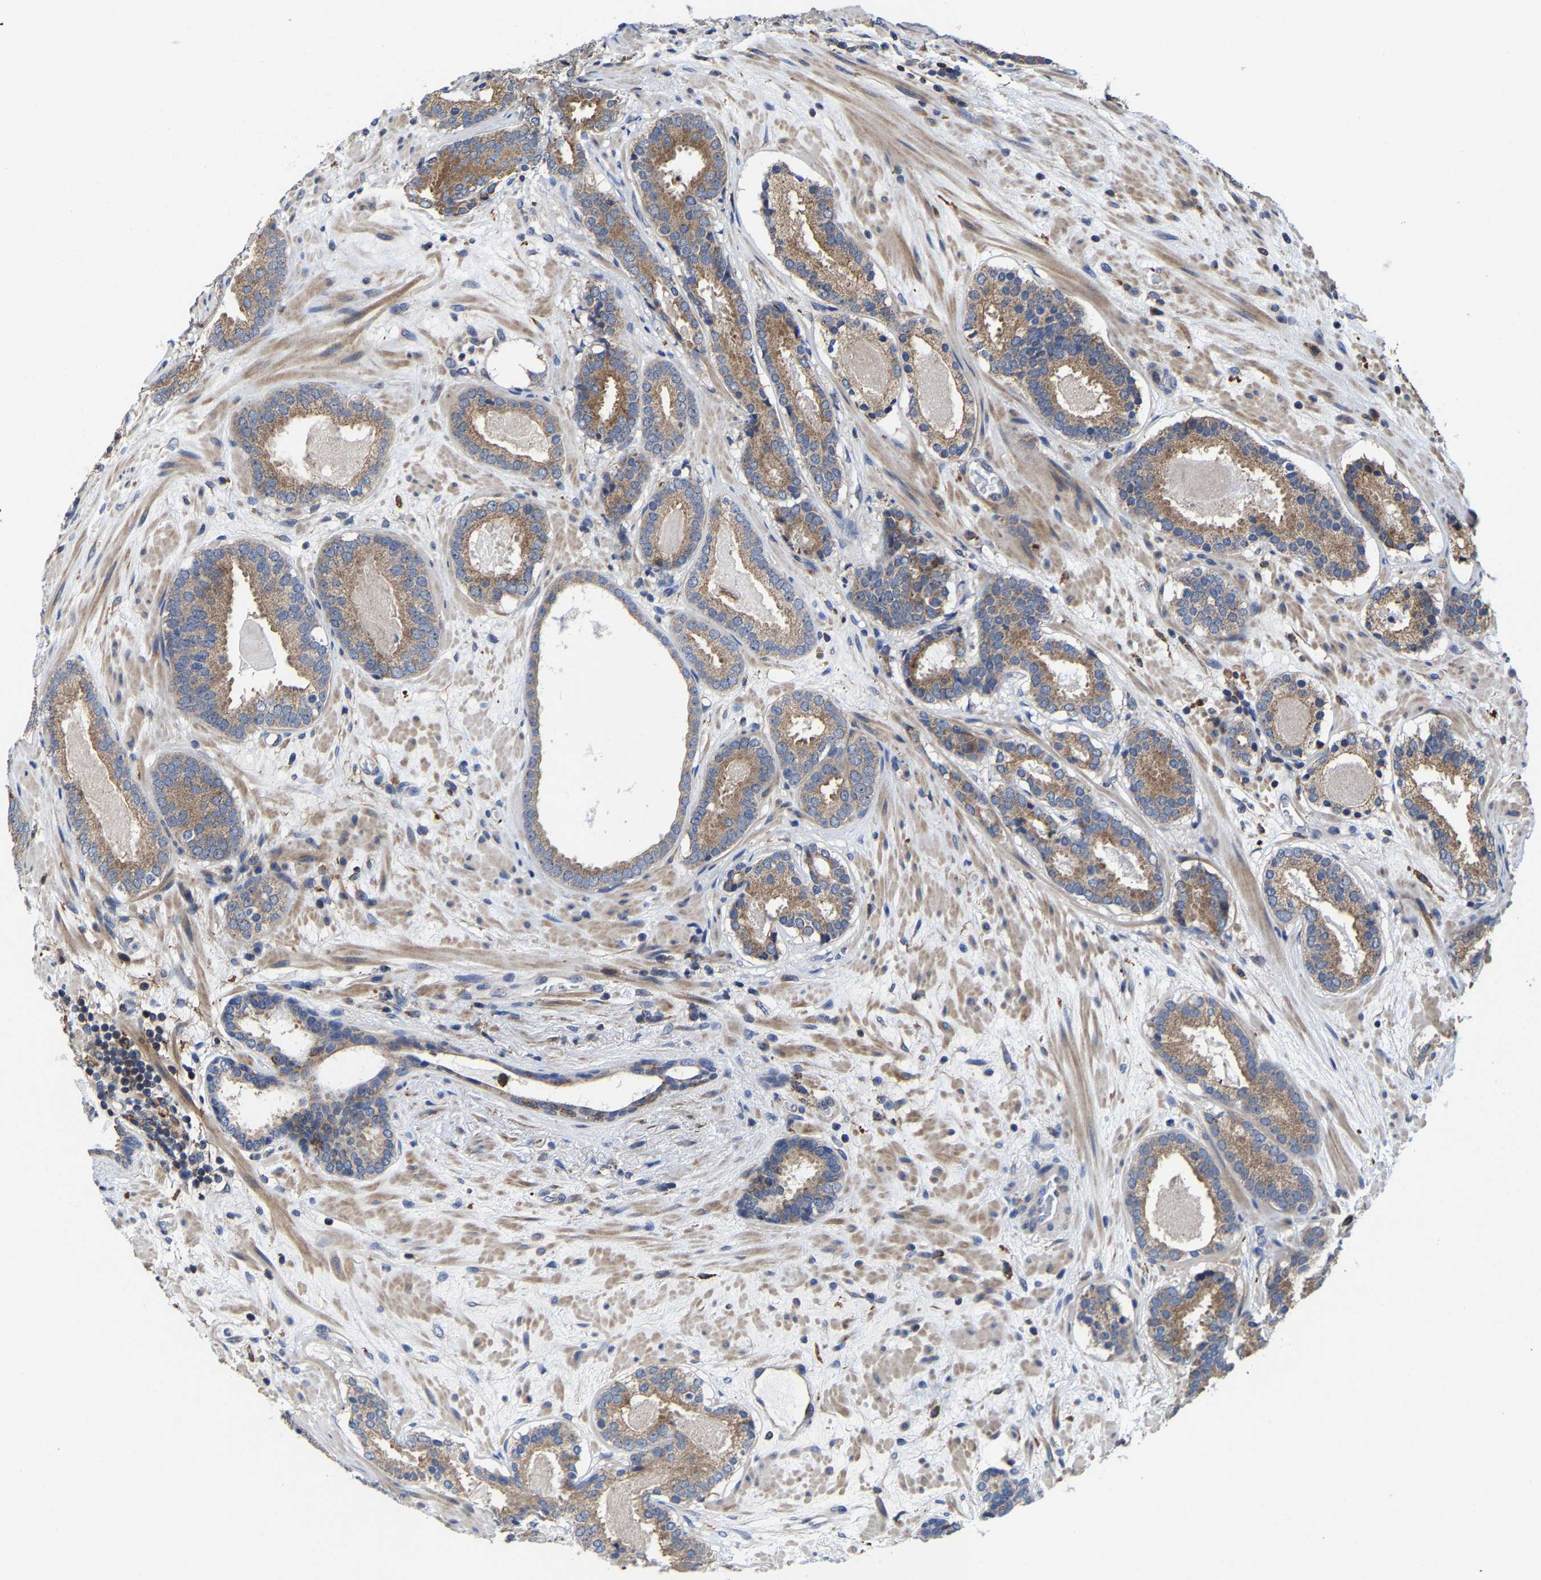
{"staining": {"intensity": "moderate", "quantity": ">75%", "location": "cytoplasmic/membranous"}, "tissue": "prostate cancer", "cell_type": "Tumor cells", "image_type": "cancer", "snomed": [{"axis": "morphology", "description": "Adenocarcinoma, Low grade"}, {"axis": "topography", "description": "Prostate"}], "caption": "DAB immunohistochemical staining of prostate cancer exhibits moderate cytoplasmic/membranous protein expression in about >75% of tumor cells. The protein is shown in brown color, while the nuclei are stained blue.", "gene": "PFKFB3", "patient": {"sex": "male", "age": 69}}